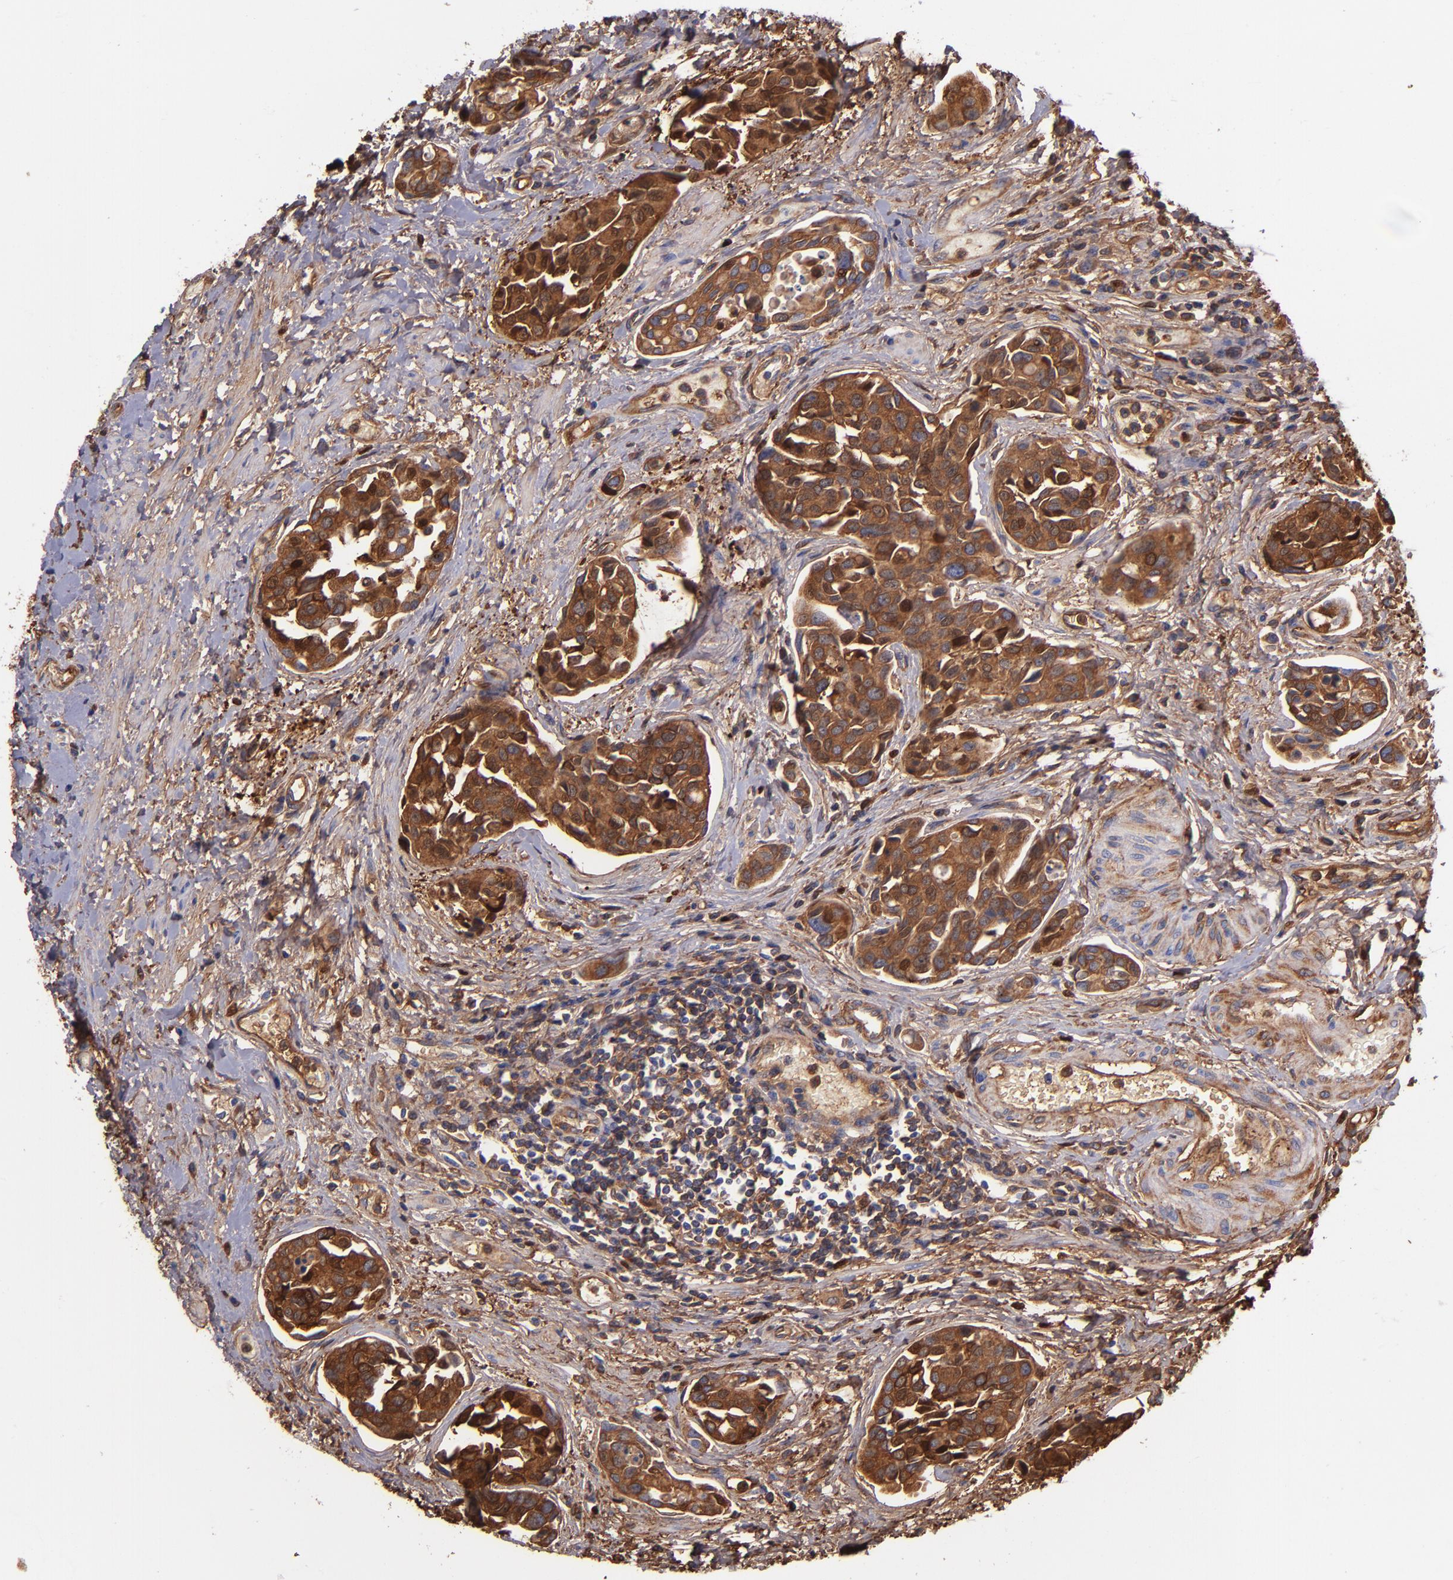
{"staining": {"intensity": "strong", "quantity": ">75%", "location": "cytoplasmic/membranous"}, "tissue": "urothelial cancer", "cell_type": "Tumor cells", "image_type": "cancer", "snomed": [{"axis": "morphology", "description": "Urothelial carcinoma, High grade"}, {"axis": "topography", "description": "Urinary bladder"}], "caption": "Brown immunohistochemical staining in urothelial carcinoma (high-grade) displays strong cytoplasmic/membranous expression in approximately >75% of tumor cells. (DAB (3,3'-diaminobenzidine) = brown stain, brightfield microscopy at high magnification).", "gene": "IVL", "patient": {"sex": "male", "age": 78}}